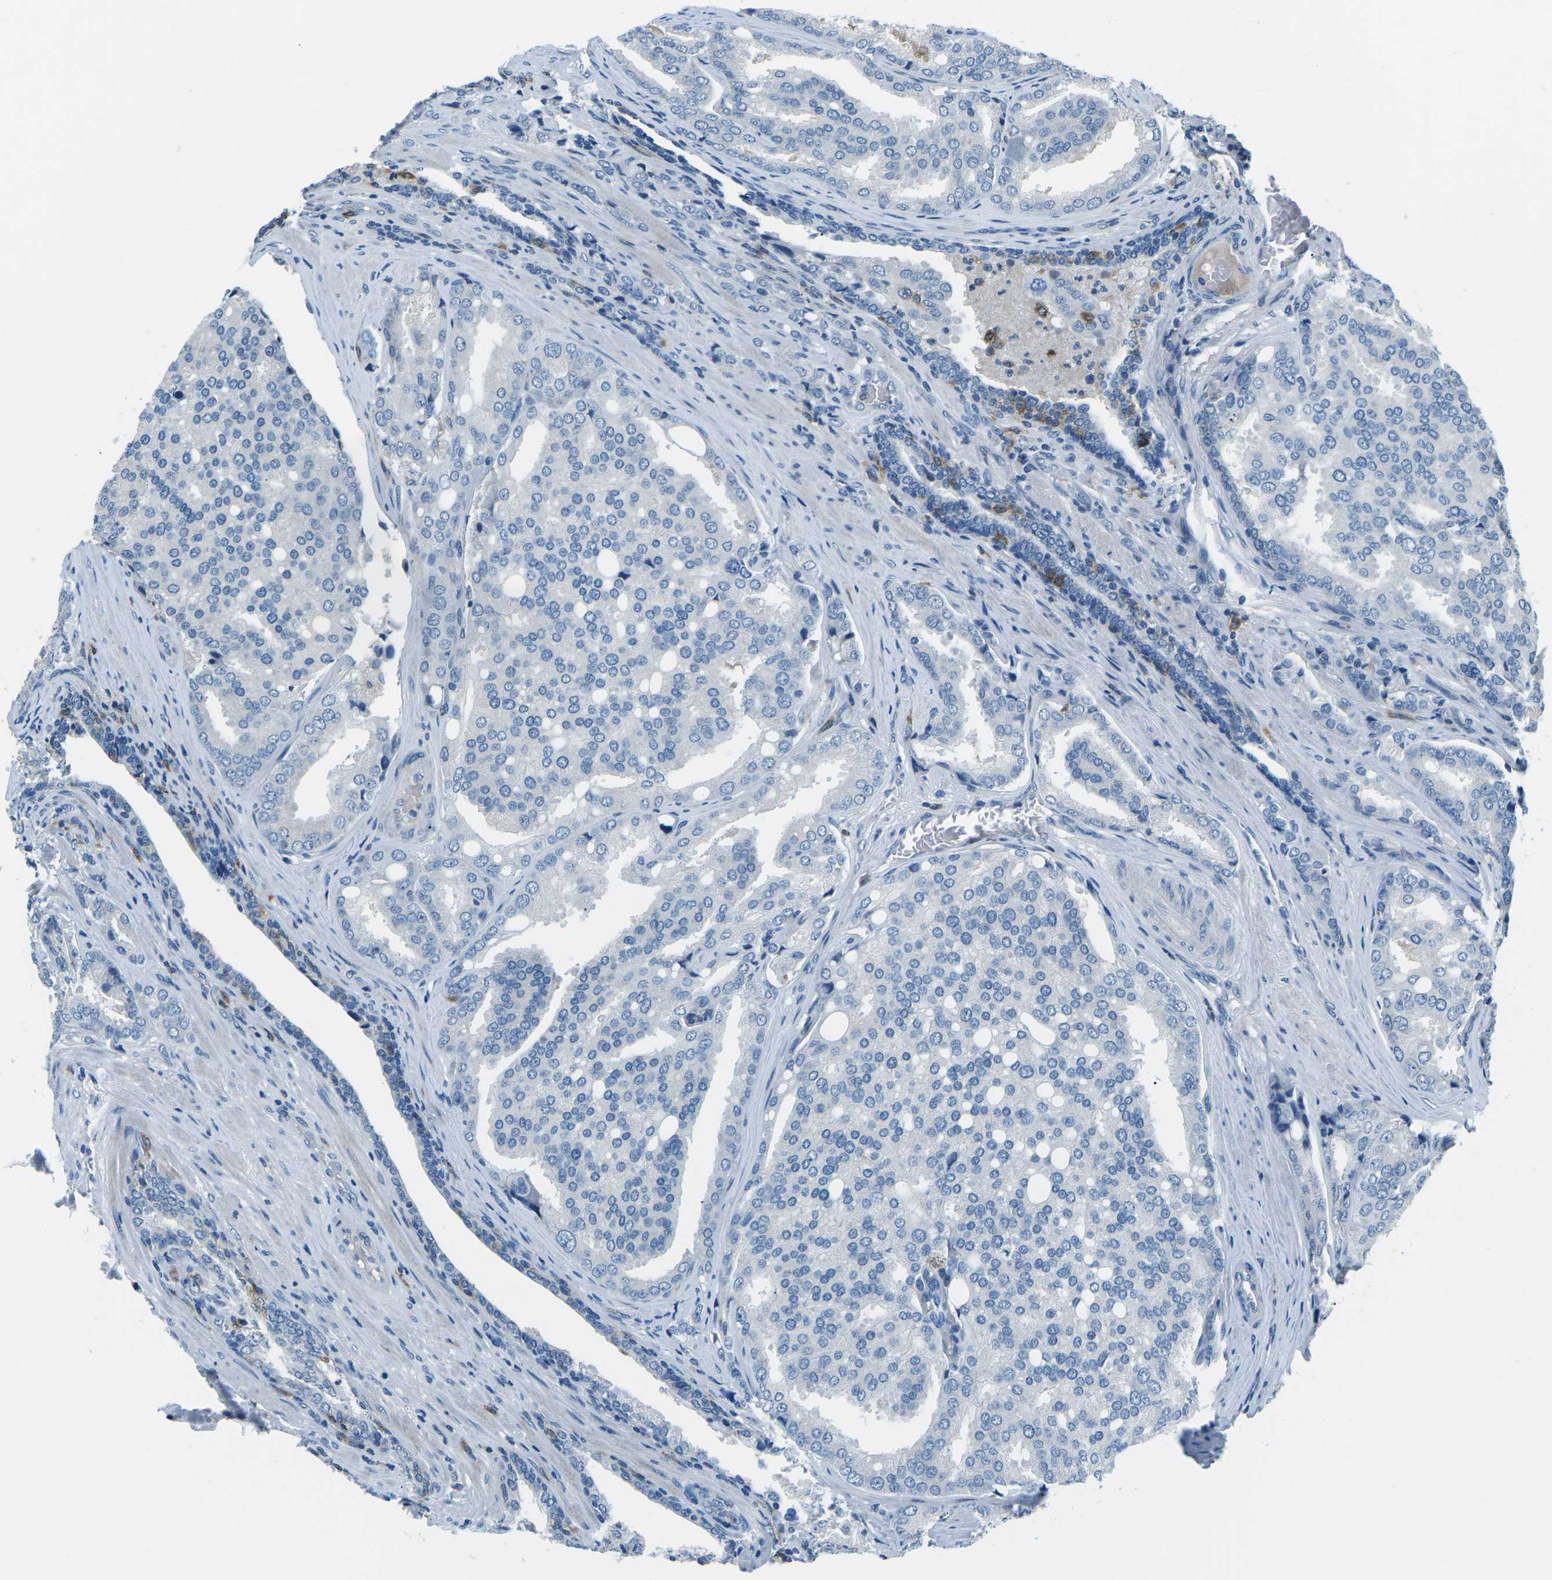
{"staining": {"intensity": "negative", "quantity": "none", "location": "none"}, "tissue": "prostate cancer", "cell_type": "Tumor cells", "image_type": "cancer", "snomed": [{"axis": "morphology", "description": "Adenocarcinoma, High grade"}, {"axis": "topography", "description": "Prostate"}], "caption": "Prostate cancer (high-grade adenocarcinoma) was stained to show a protein in brown. There is no significant staining in tumor cells.", "gene": "CD1D", "patient": {"sex": "male", "age": 50}}